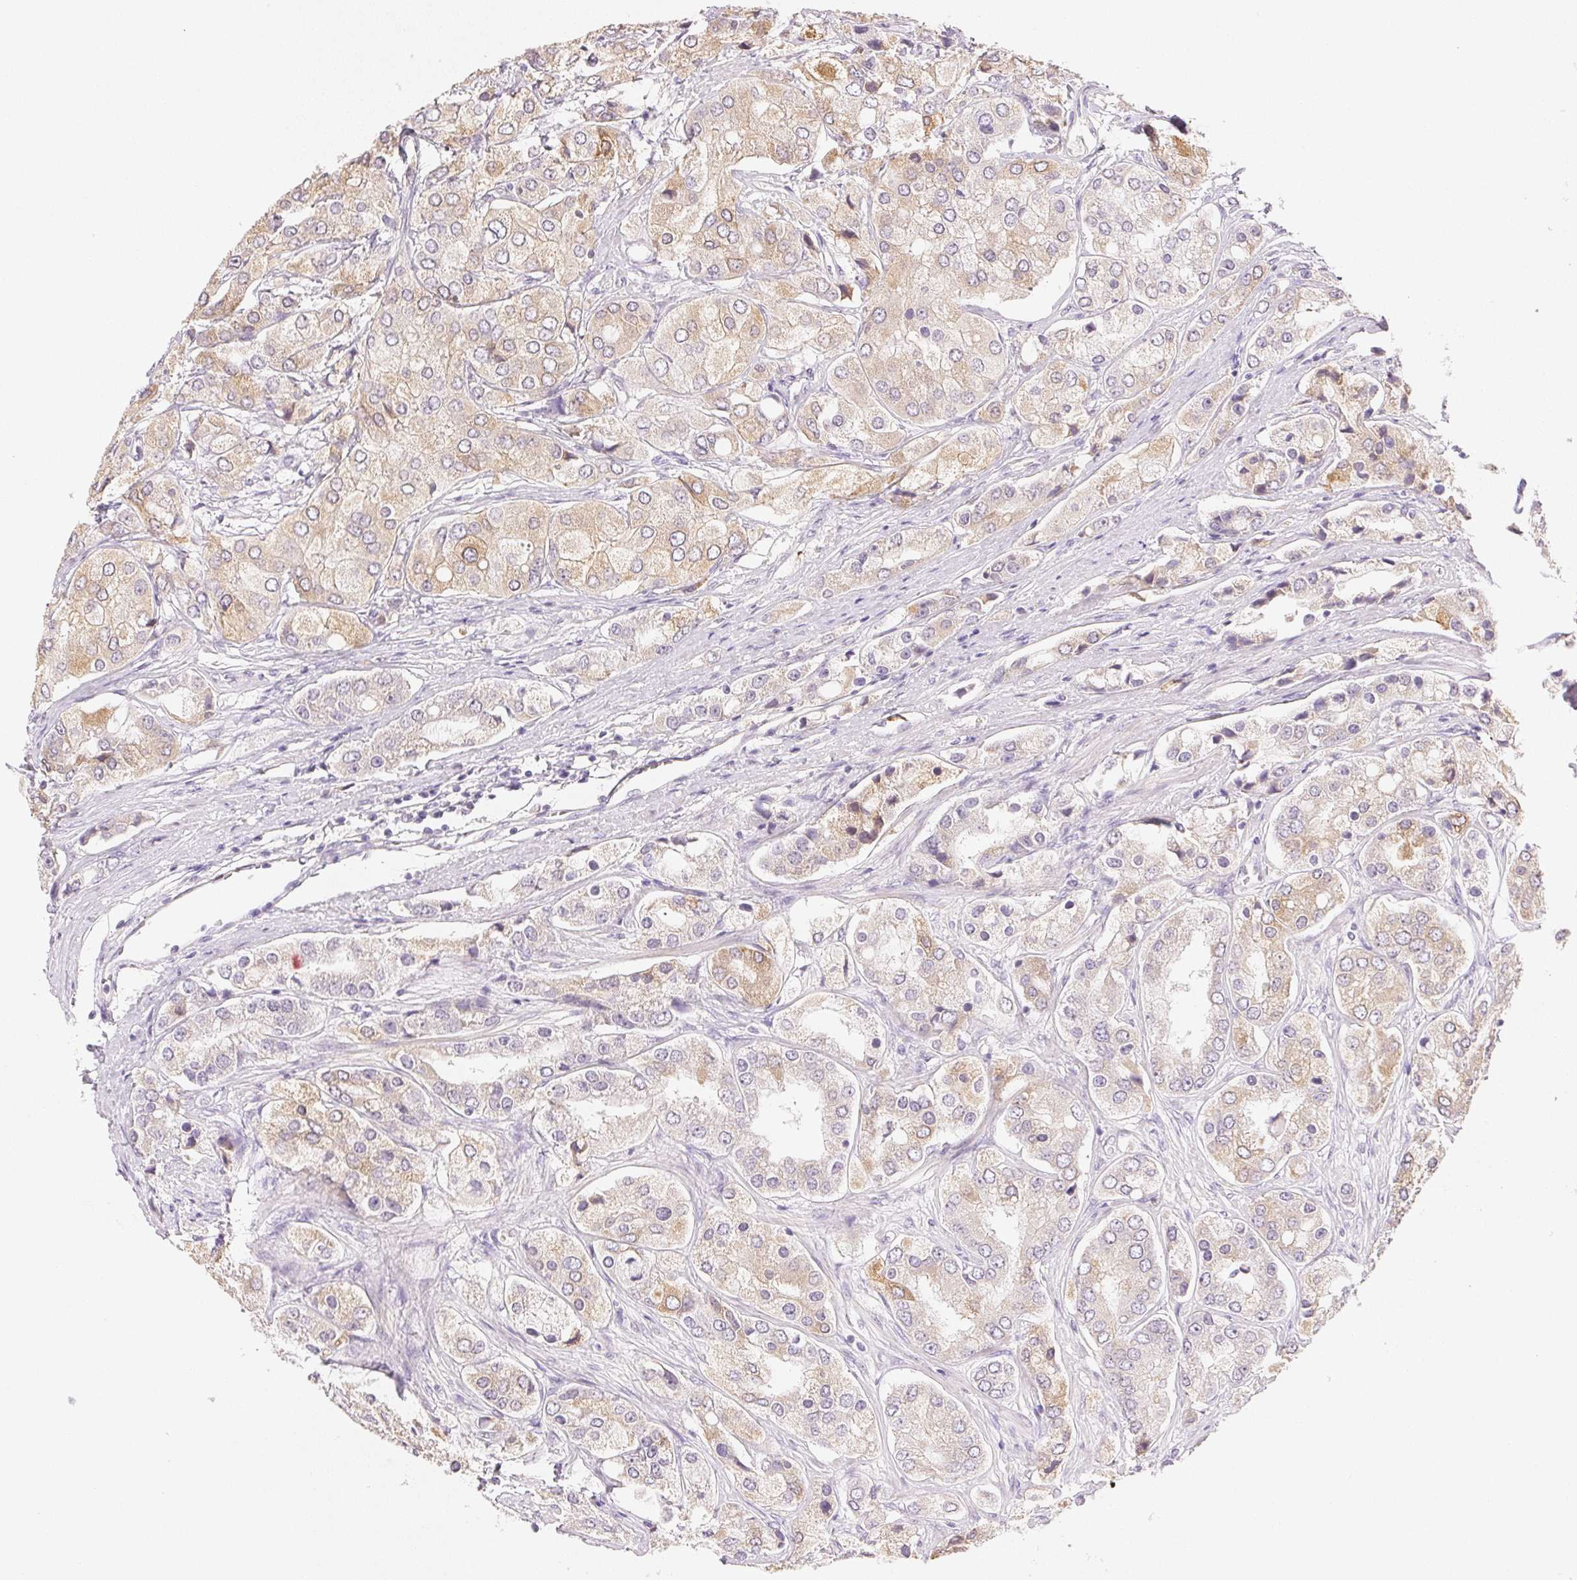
{"staining": {"intensity": "weak", "quantity": "25%-75%", "location": "cytoplasmic/membranous"}, "tissue": "prostate cancer", "cell_type": "Tumor cells", "image_type": "cancer", "snomed": [{"axis": "morphology", "description": "Adenocarcinoma, Low grade"}, {"axis": "topography", "description": "Prostate"}], "caption": "Tumor cells exhibit low levels of weak cytoplasmic/membranous positivity in approximately 25%-75% of cells in prostate low-grade adenocarcinoma. (Stains: DAB (3,3'-diaminobenzidine) in brown, nuclei in blue, Microscopy: brightfield microscopy at high magnification).", "gene": "DHCR24", "patient": {"sex": "male", "age": 69}}